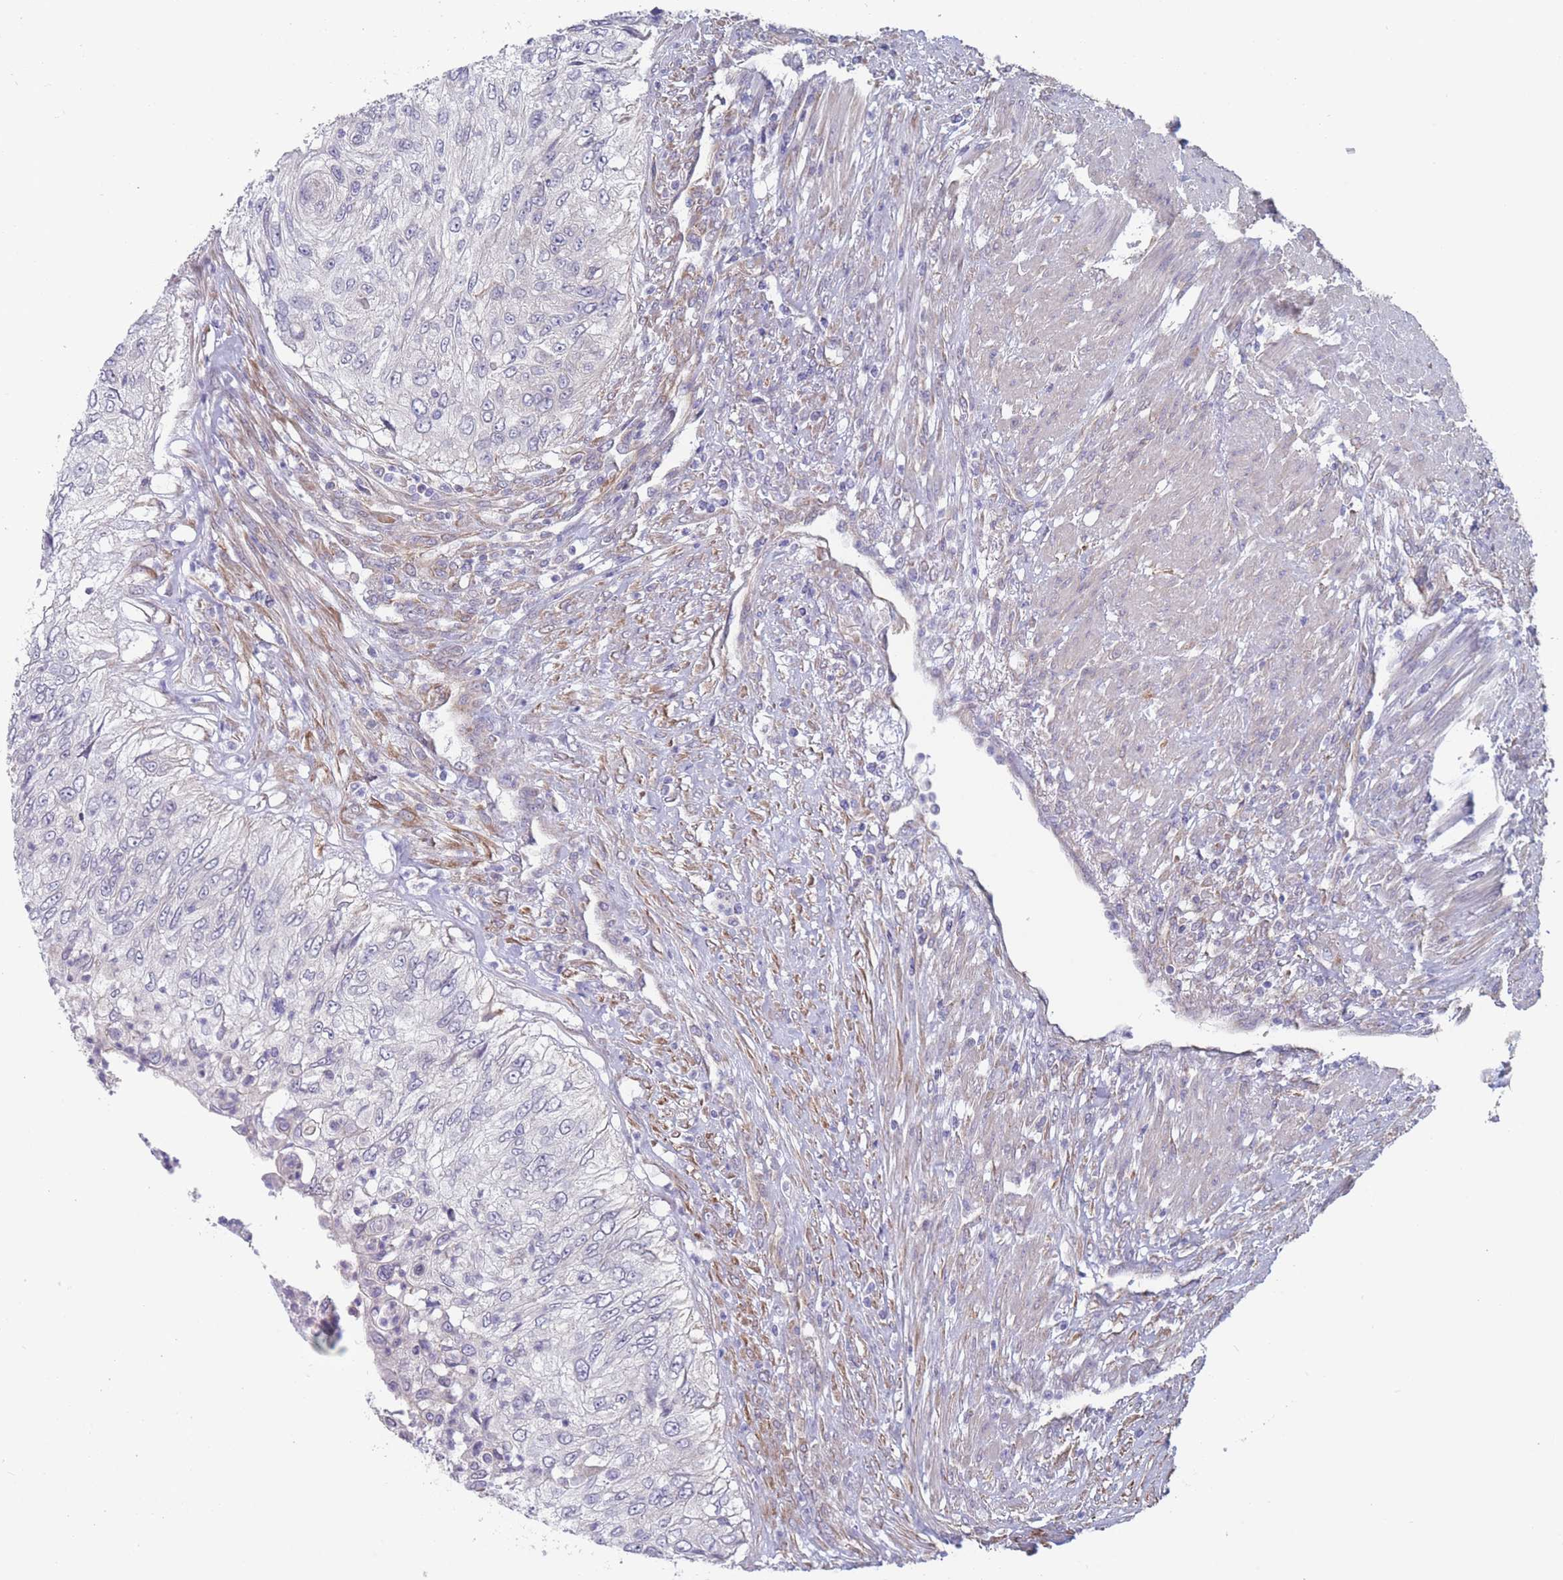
{"staining": {"intensity": "negative", "quantity": "none", "location": "none"}, "tissue": "urothelial cancer", "cell_type": "Tumor cells", "image_type": "cancer", "snomed": [{"axis": "morphology", "description": "Urothelial carcinoma, High grade"}, {"axis": "topography", "description": "Urinary bladder"}], "caption": "This micrograph is of urothelial cancer stained with IHC to label a protein in brown with the nuclei are counter-stained blue. There is no expression in tumor cells.", "gene": "SLC1A6", "patient": {"sex": "female", "age": 60}}